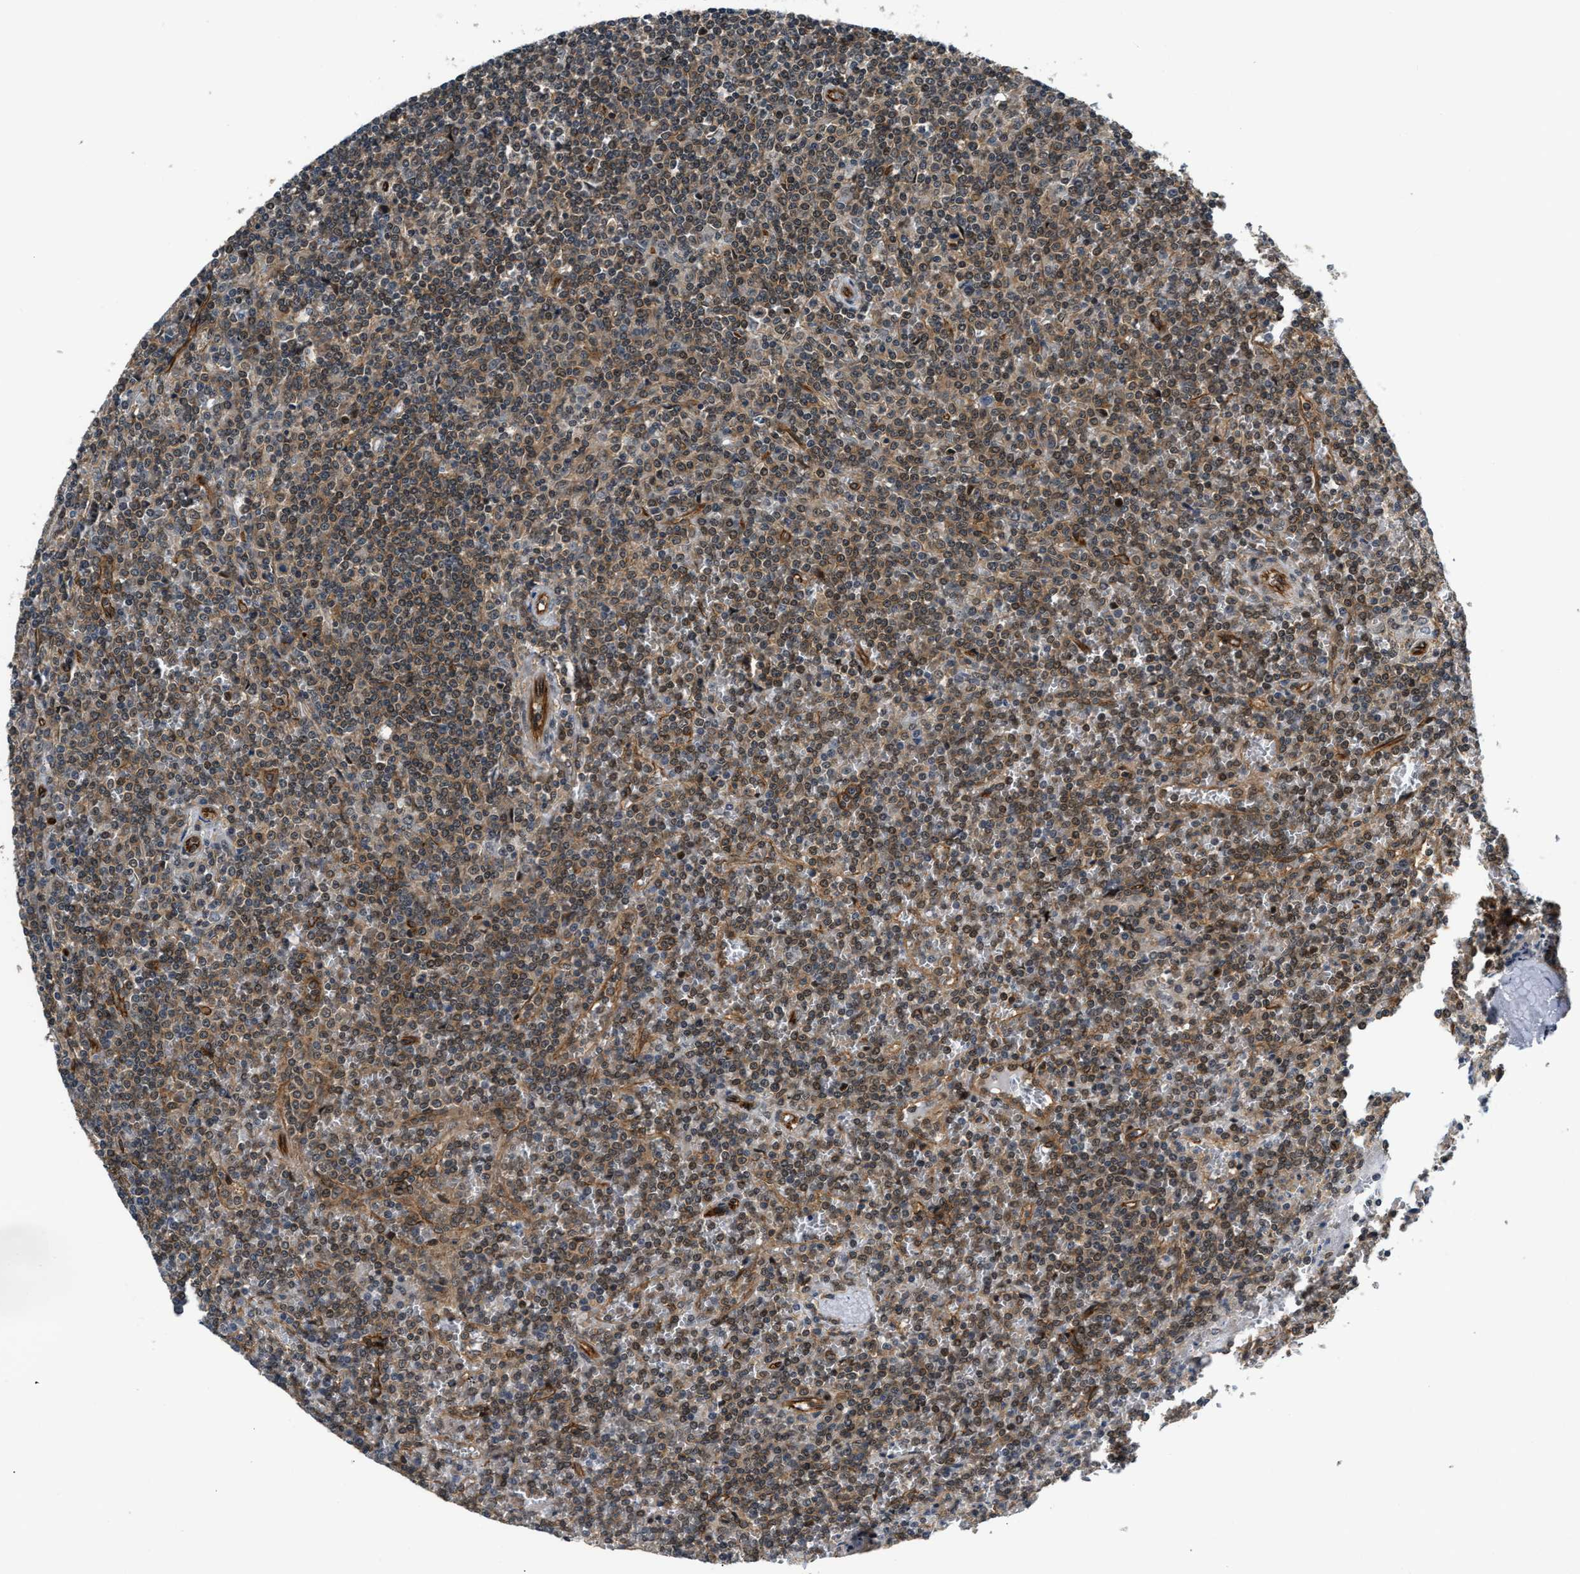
{"staining": {"intensity": "weak", "quantity": "25%-75%", "location": "cytoplasmic/membranous"}, "tissue": "lymphoma", "cell_type": "Tumor cells", "image_type": "cancer", "snomed": [{"axis": "morphology", "description": "Malignant lymphoma, non-Hodgkin's type, Low grade"}, {"axis": "topography", "description": "Spleen"}], "caption": "Immunohistochemistry (IHC) of low-grade malignant lymphoma, non-Hodgkin's type displays low levels of weak cytoplasmic/membranous expression in approximately 25%-75% of tumor cells. Nuclei are stained in blue.", "gene": "COPS2", "patient": {"sex": "female", "age": 19}}